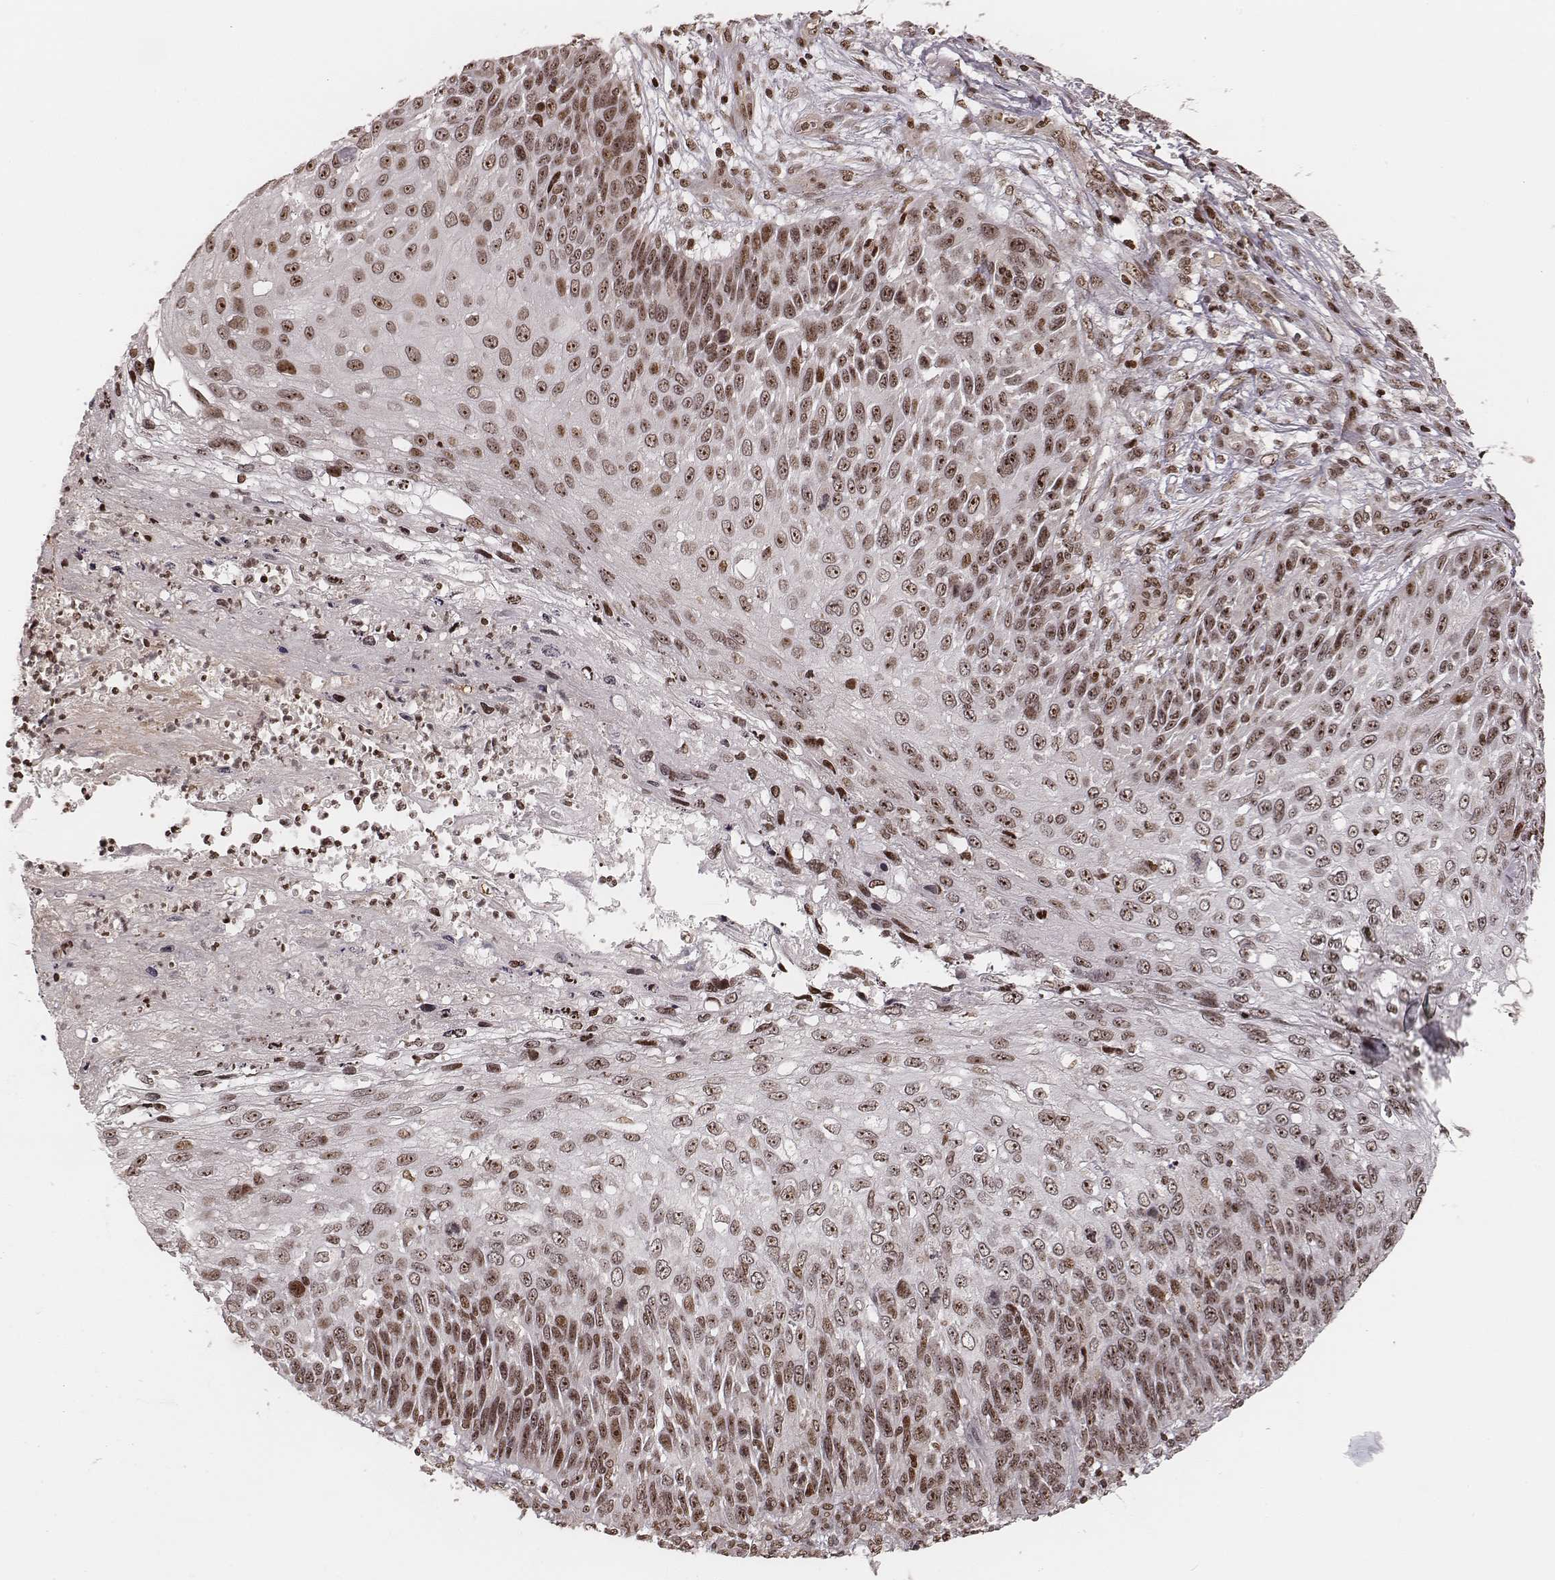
{"staining": {"intensity": "moderate", "quantity": "25%-75%", "location": "nuclear"}, "tissue": "skin cancer", "cell_type": "Tumor cells", "image_type": "cancer", "snomed": [{"axis": "morphology", "description": "Squamous cell carcinoma, NOS"}, {"axis": "topography", "description": "Skin"}], "caption": "The micrograph shows a brown stain indicating the presence of a protein in the nuclear of tumor cells in squamous cell carcinoma (skin). (brown staining indicates protein expression, while blue staining denotes nuclei).", "gene": "VRK3", "patient": {"sex": "male", "age": 92}}